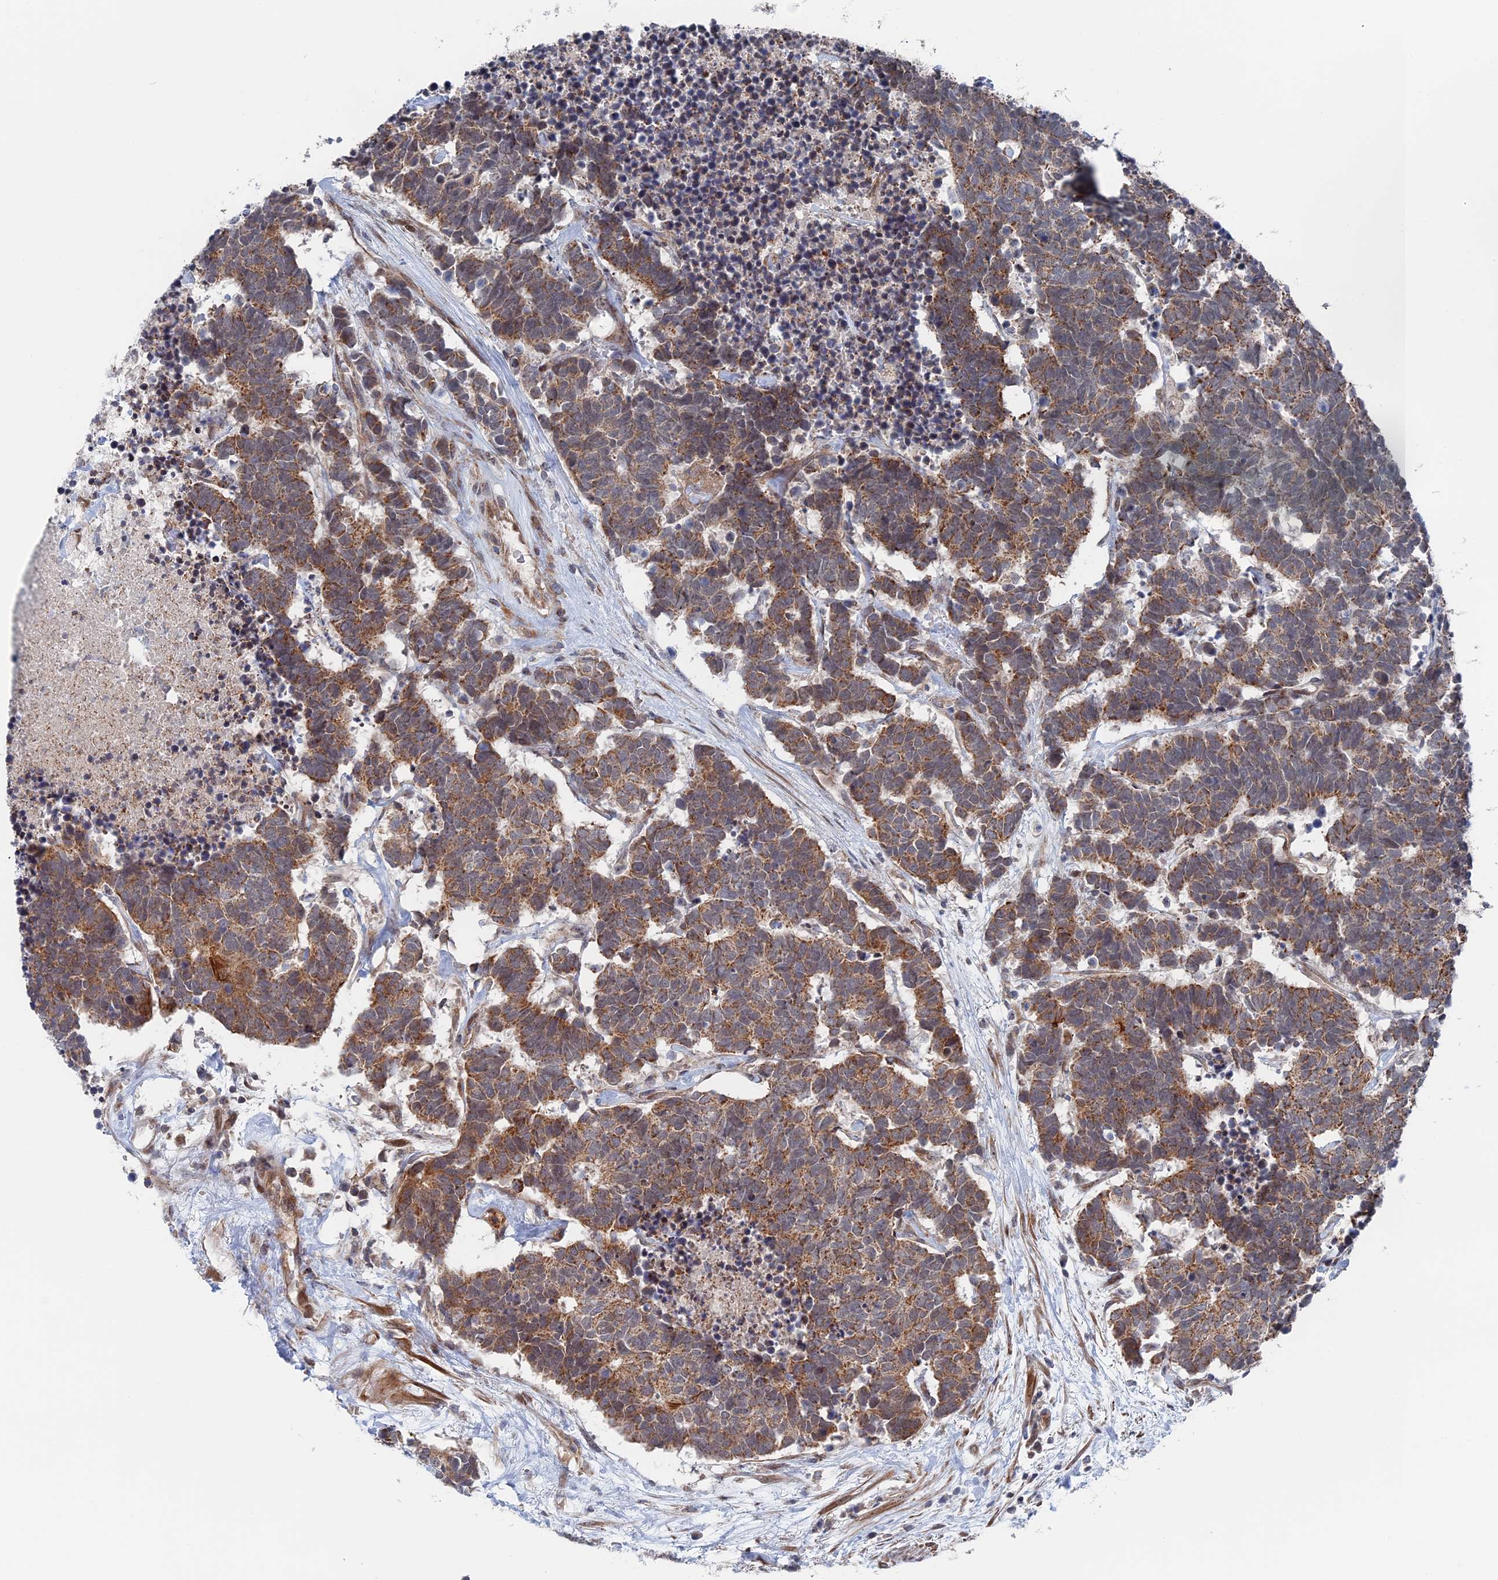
{"staining": {"intensity": "moderate", "quantity": ">75%", "location": "cytoplasmic/membranous"}, "tissue": "carcinoid", "cell_type": "Tumor cells", "image_type": "cancer", "snomed": [{"axis": "morphology", "description": "Carcinoma, NOS"}, {"axis": "morphology", "description": "Carcinoid, malignant, NOS"}, {"axis": "topography", "description": "Urinary bladder"}], "caption": "IHC staining of carcinoid (malignant), which exhibits medium levels of moderate cytoplasmic/membranous staining in approximately >75% of tumor cells indicating moderate cytoplasmic/membranous protein staining. The staining was performed using DAB (brown) for protein detection and nuclei were counterstained in hematoxylin (blue).", "gene": "IL7", "patient": {"sex": "male", "age": 57}}